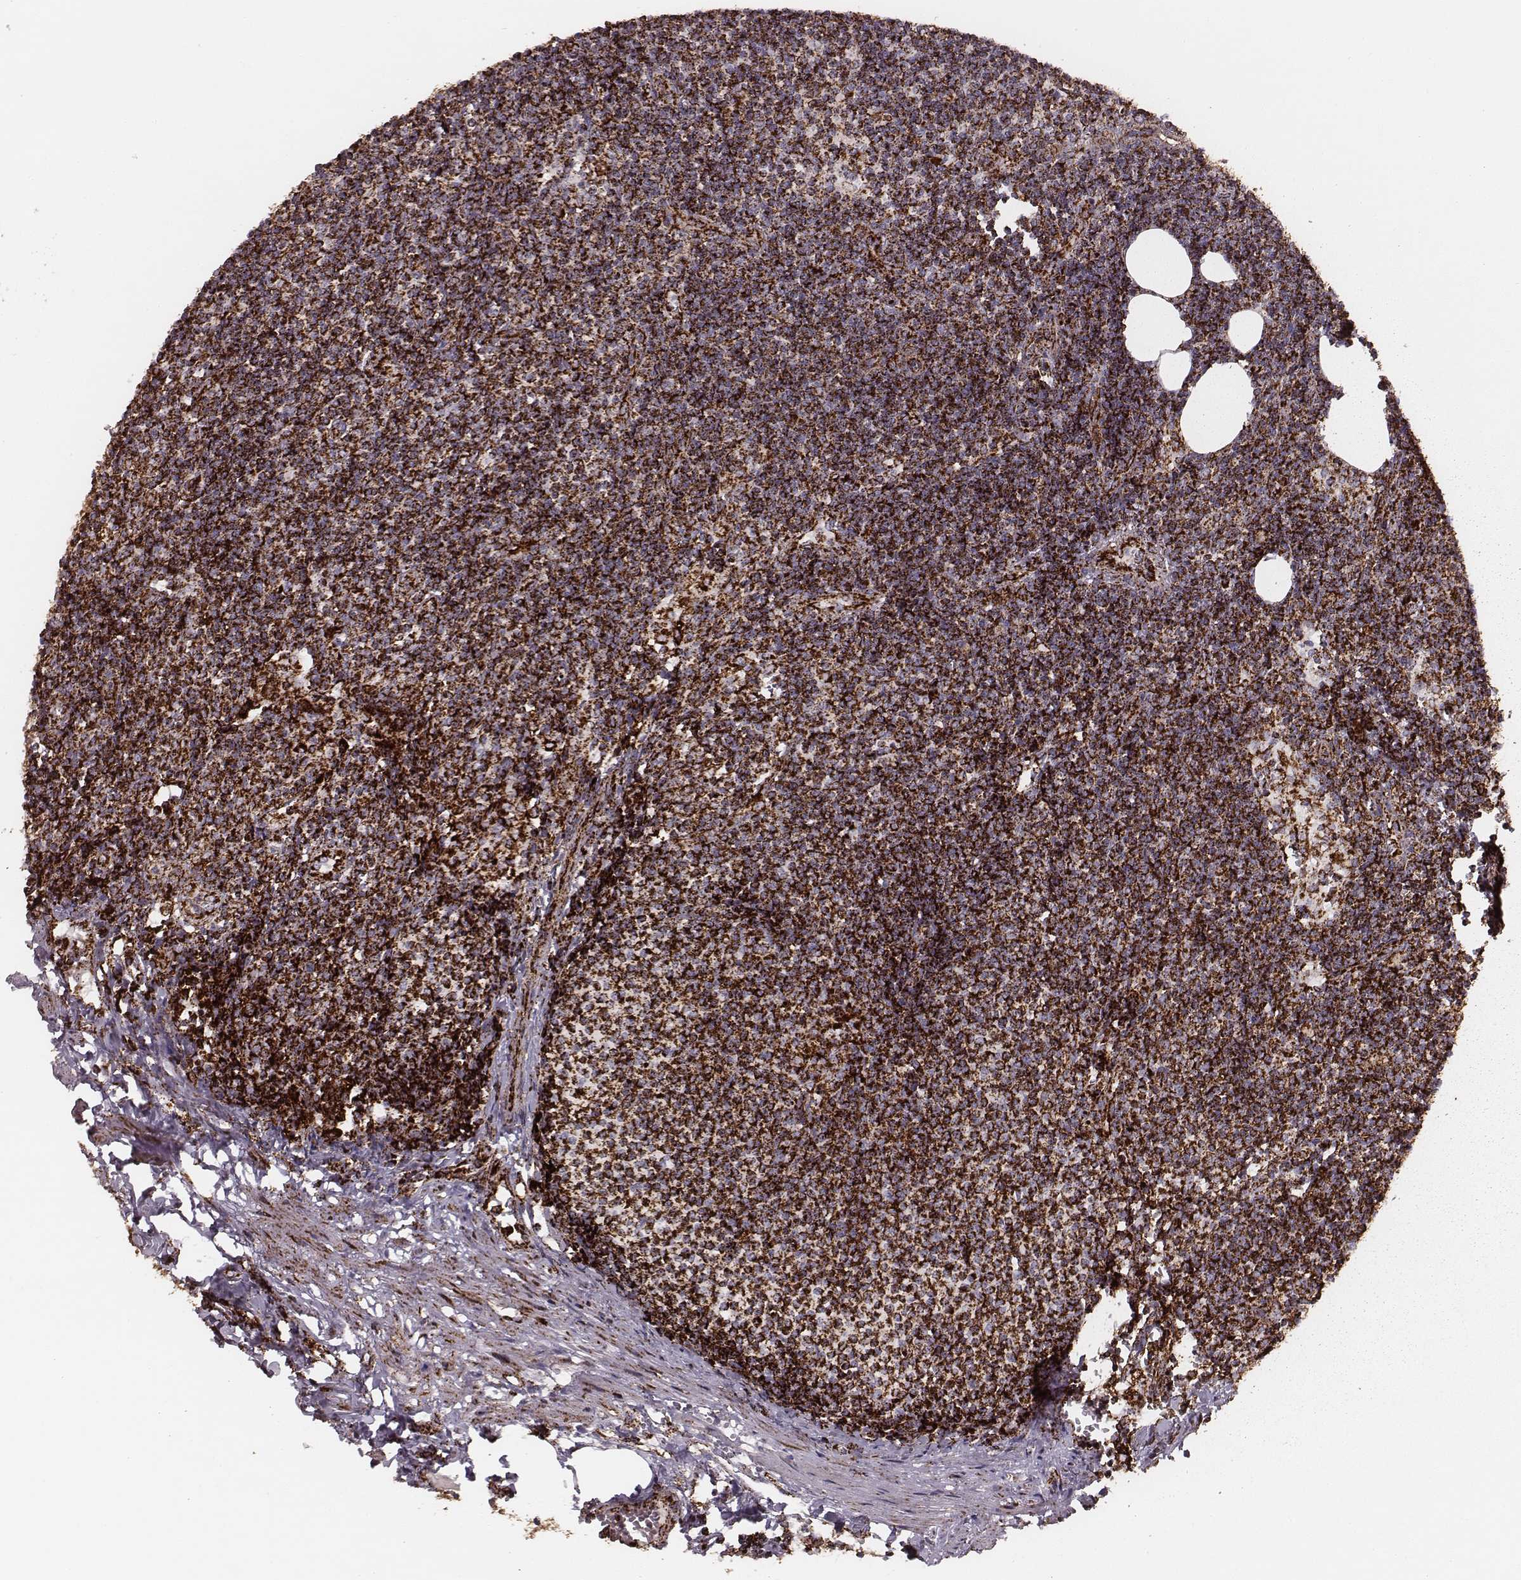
{"staining": {"intensity": "strong", "quantity": ">75%", "location": "cytoplasmic/membranous"}, "tissue": "lymph node", "cell_type": "Germinal center cells", "image_type": "normal", "snomed": [{"axis": "morphology", "description": "Normal tissue, NOS"}, {"axis": "topography", "description": "Lymph node"}], "caption": "Protein positivity by immunohistochemistry (IHC) demonstrates strong cytoplasmic/membranous staining in approximately >75% of germinal center cells in benign lymph node.", "gene": "TUFM", "patient": {"sex": "female", "age": 50}}